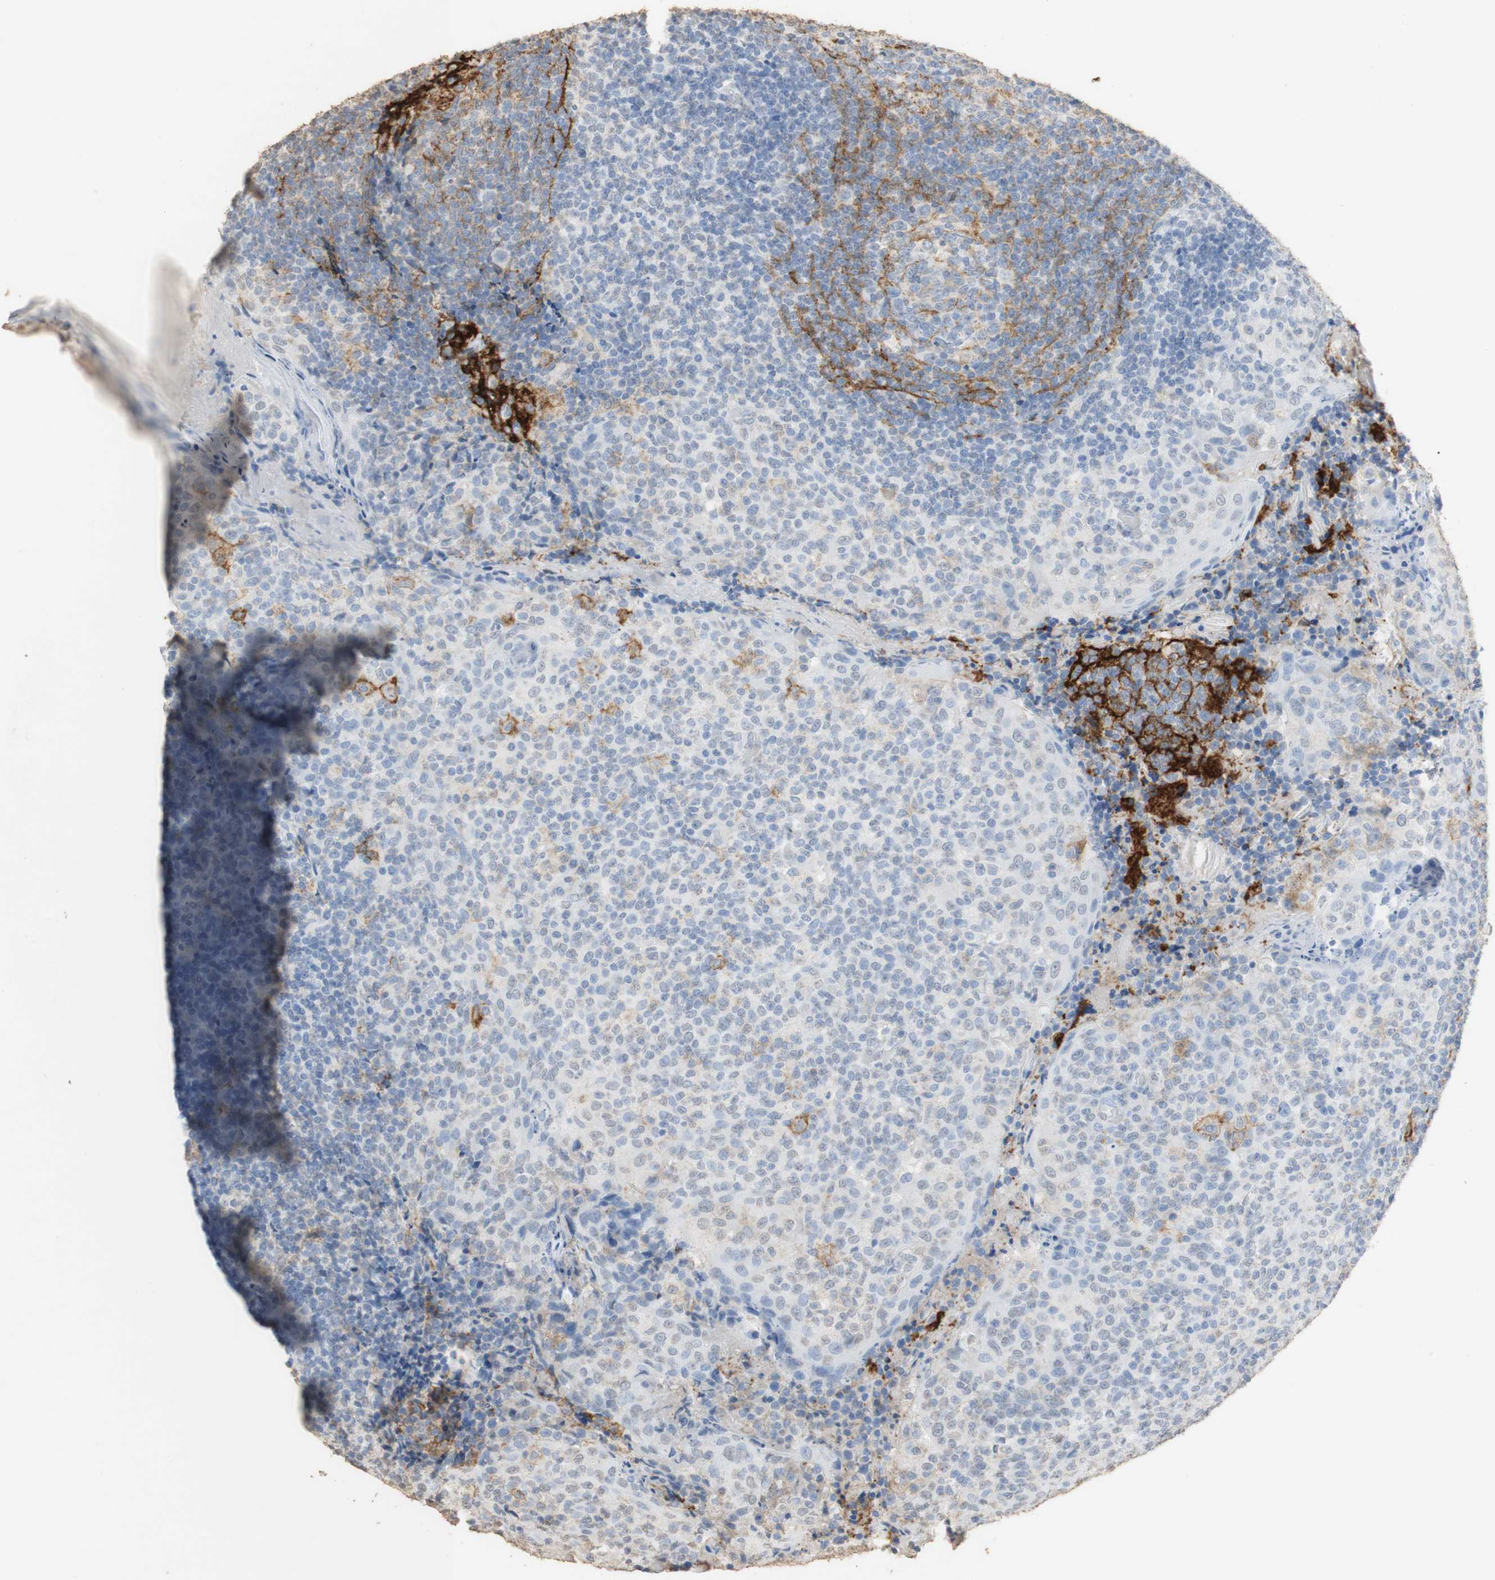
{"staining": {"intensity": "negative", "quantity": "none", "location": "none"}, "tissue": "tonsil", "cell_type": "Germinal center cells", "image_type": "normal", "snomed": [{"axis": "morphology", "description": "Normal tissue, NOS"}, {"axis": "topography", "description": "Tonsil"}], "caption": "The immunohistochemistry (IHC) micrograph has no significant staining in germinal center cells of tonsil. Nuclei are stained in blue.", "gene": "L1CAM", "patient": {"sex": "female", "age": 19}}